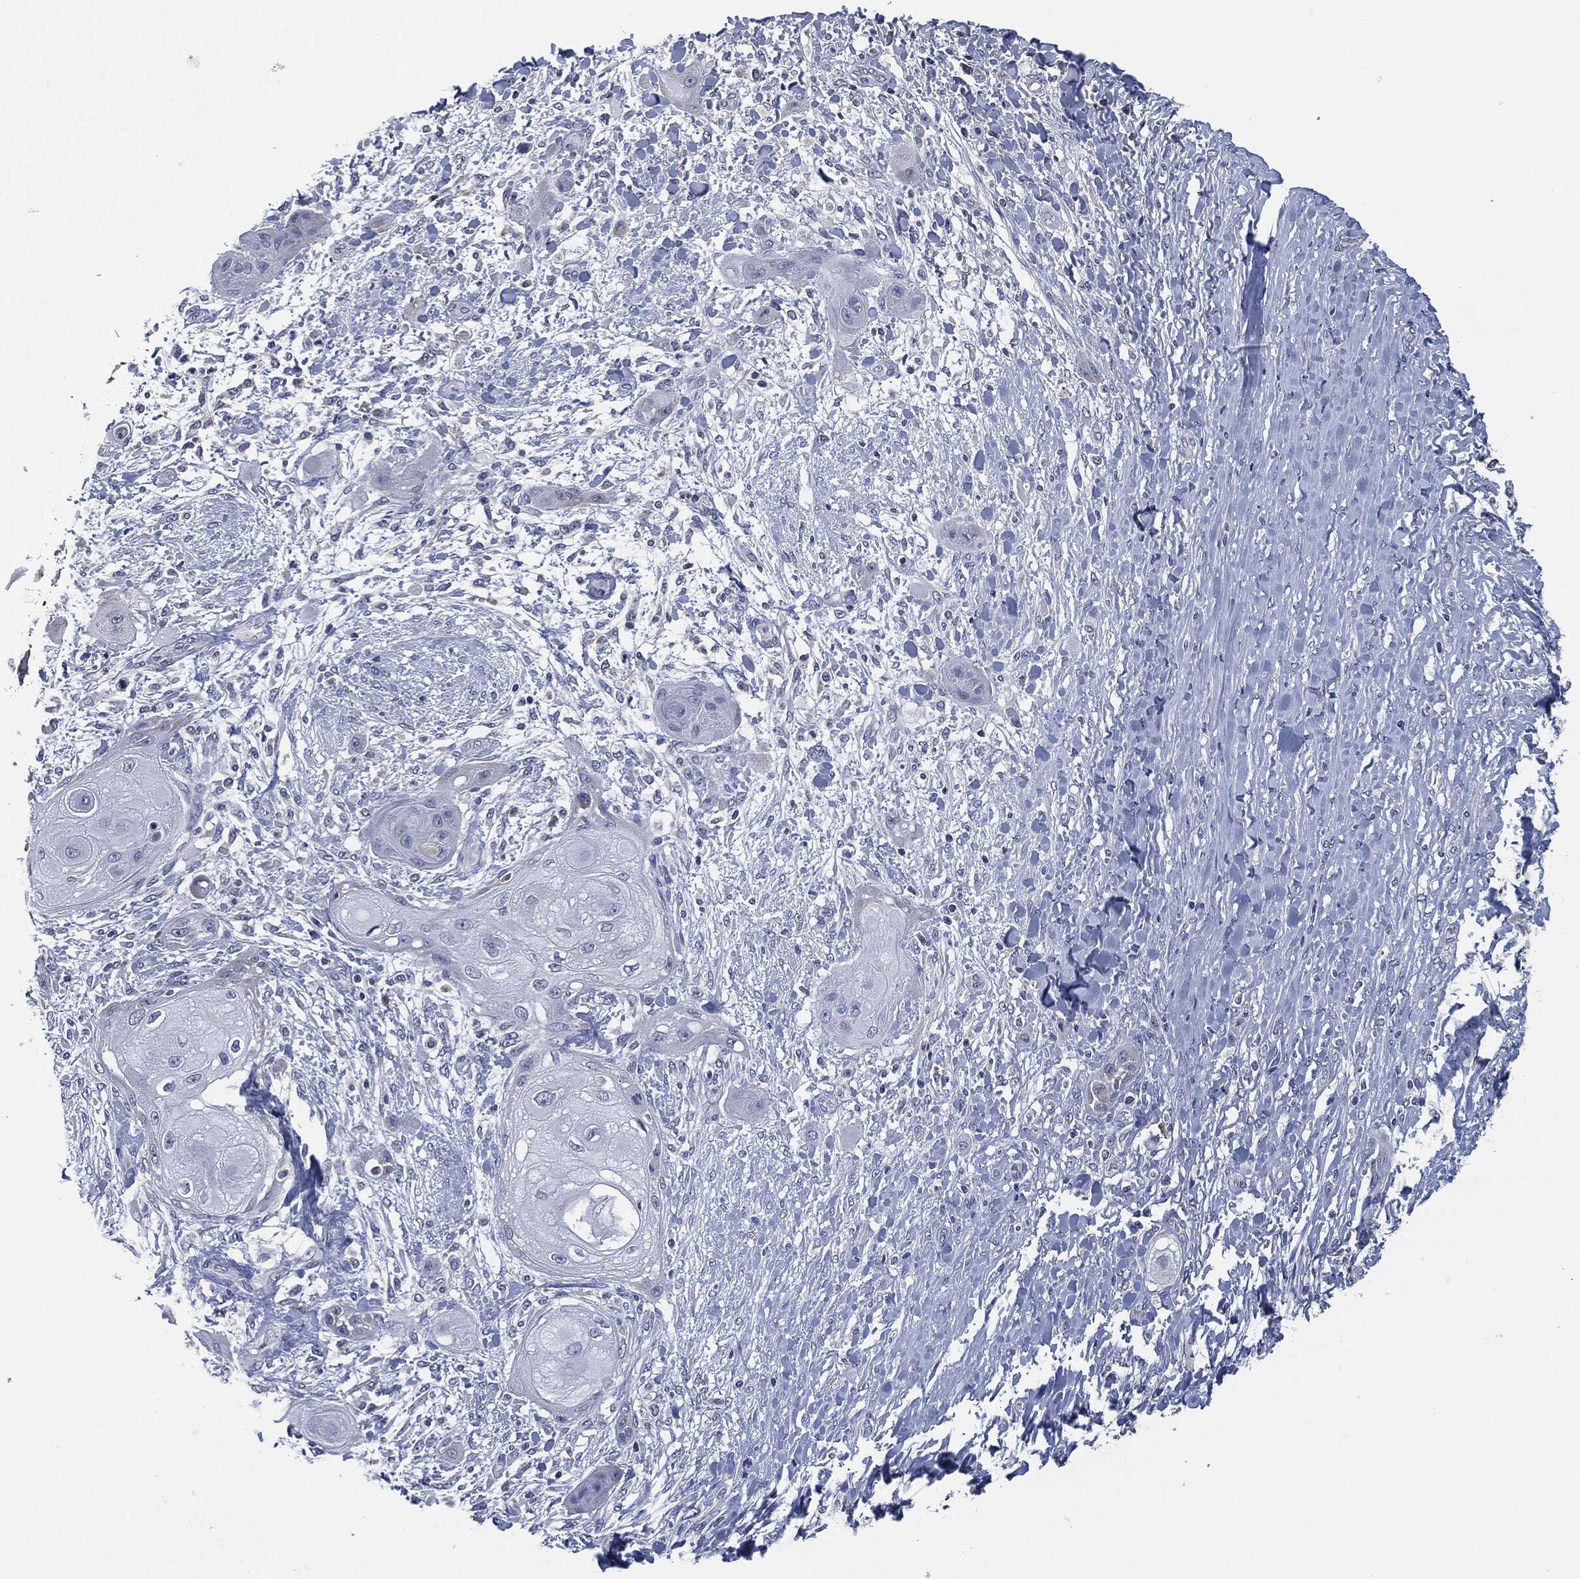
{"staining": {"intensity": "negative", "quantity": "none", "location": "none"}, "tissue": "skin cancer", "cell_type": "Tumor cells", "image_type": "cancer", "snomed": [{"axis": "morphology", "description": "Squamous cell carcinoma, NOS"}, {"axis": "topography", "description": "Skin"}], "caption": "DAB (3,3'-diaminobenzidine) immunohistochemical staining of skin cancer displays no significant staining in tumor cells.", "gene": "IL2RG", "patient": {"sex": "male", "age": 62}}